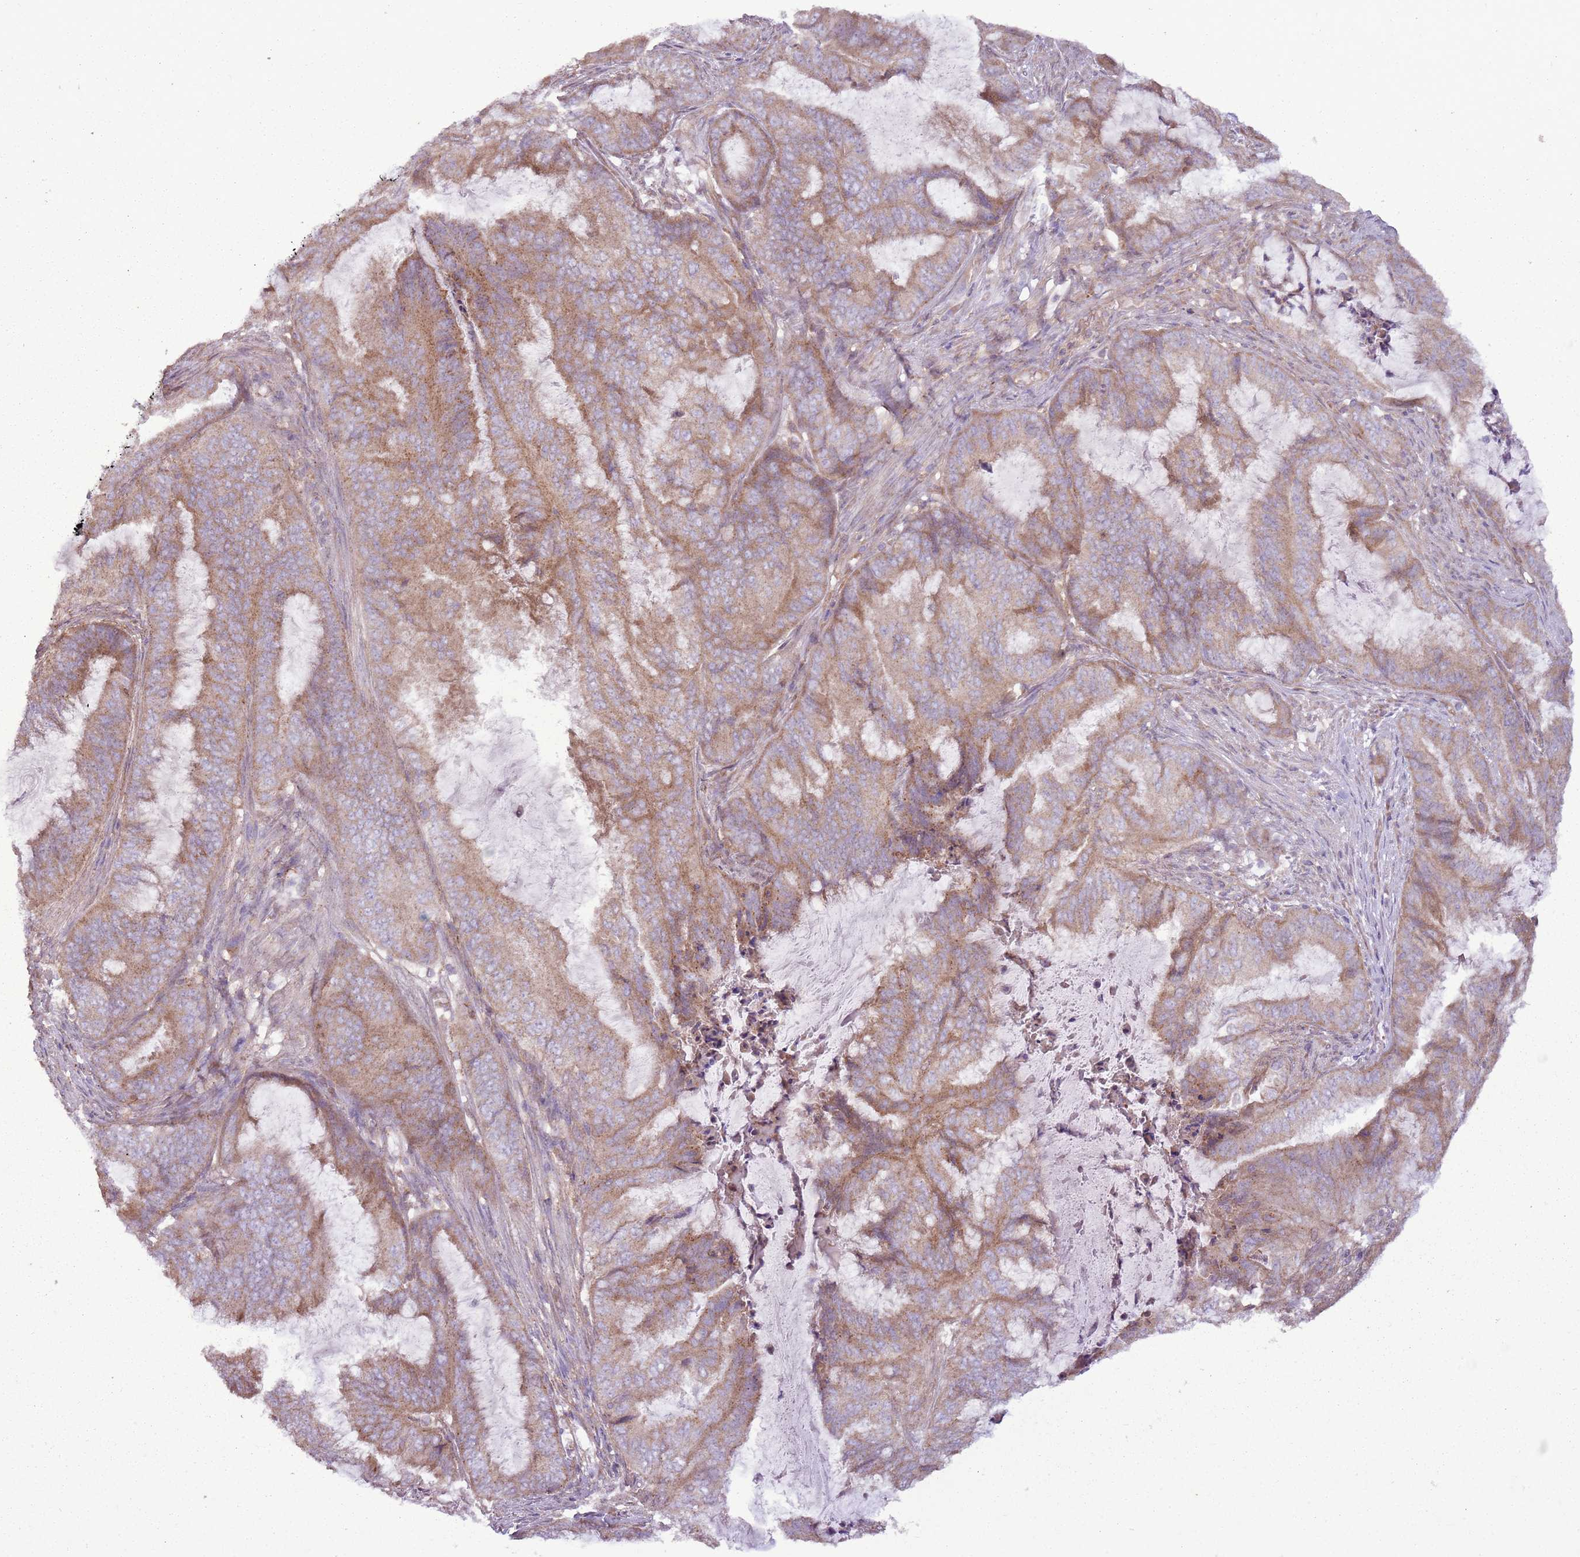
{"staining": {"intensity": "moderate", "quantity": ">75%", "location": "cytoplasmic/membranous"}, "tissue": "endometrial cancer", "cell_type": "Tumor cells", "image_type": "cancer", "snomed": [{"axis": "morphology", "description": "Adenocarcinoma, NOS"}, {"axis": "topography", "description": "Endometrium"}], "caption": "The photomicrograph shows staining of endometrial cancer (adenocarcinoma), revealing moderate cytoplasmic/membranous protein positivity (brown color) within tumor cells. The protein of interest is stained brown, and the nuclei are stained in blue (DAB IHC with brightfield microscopy, high magnification).", "gene": "ANKRD24", "patient": {"sex": "female", "age": 51}}